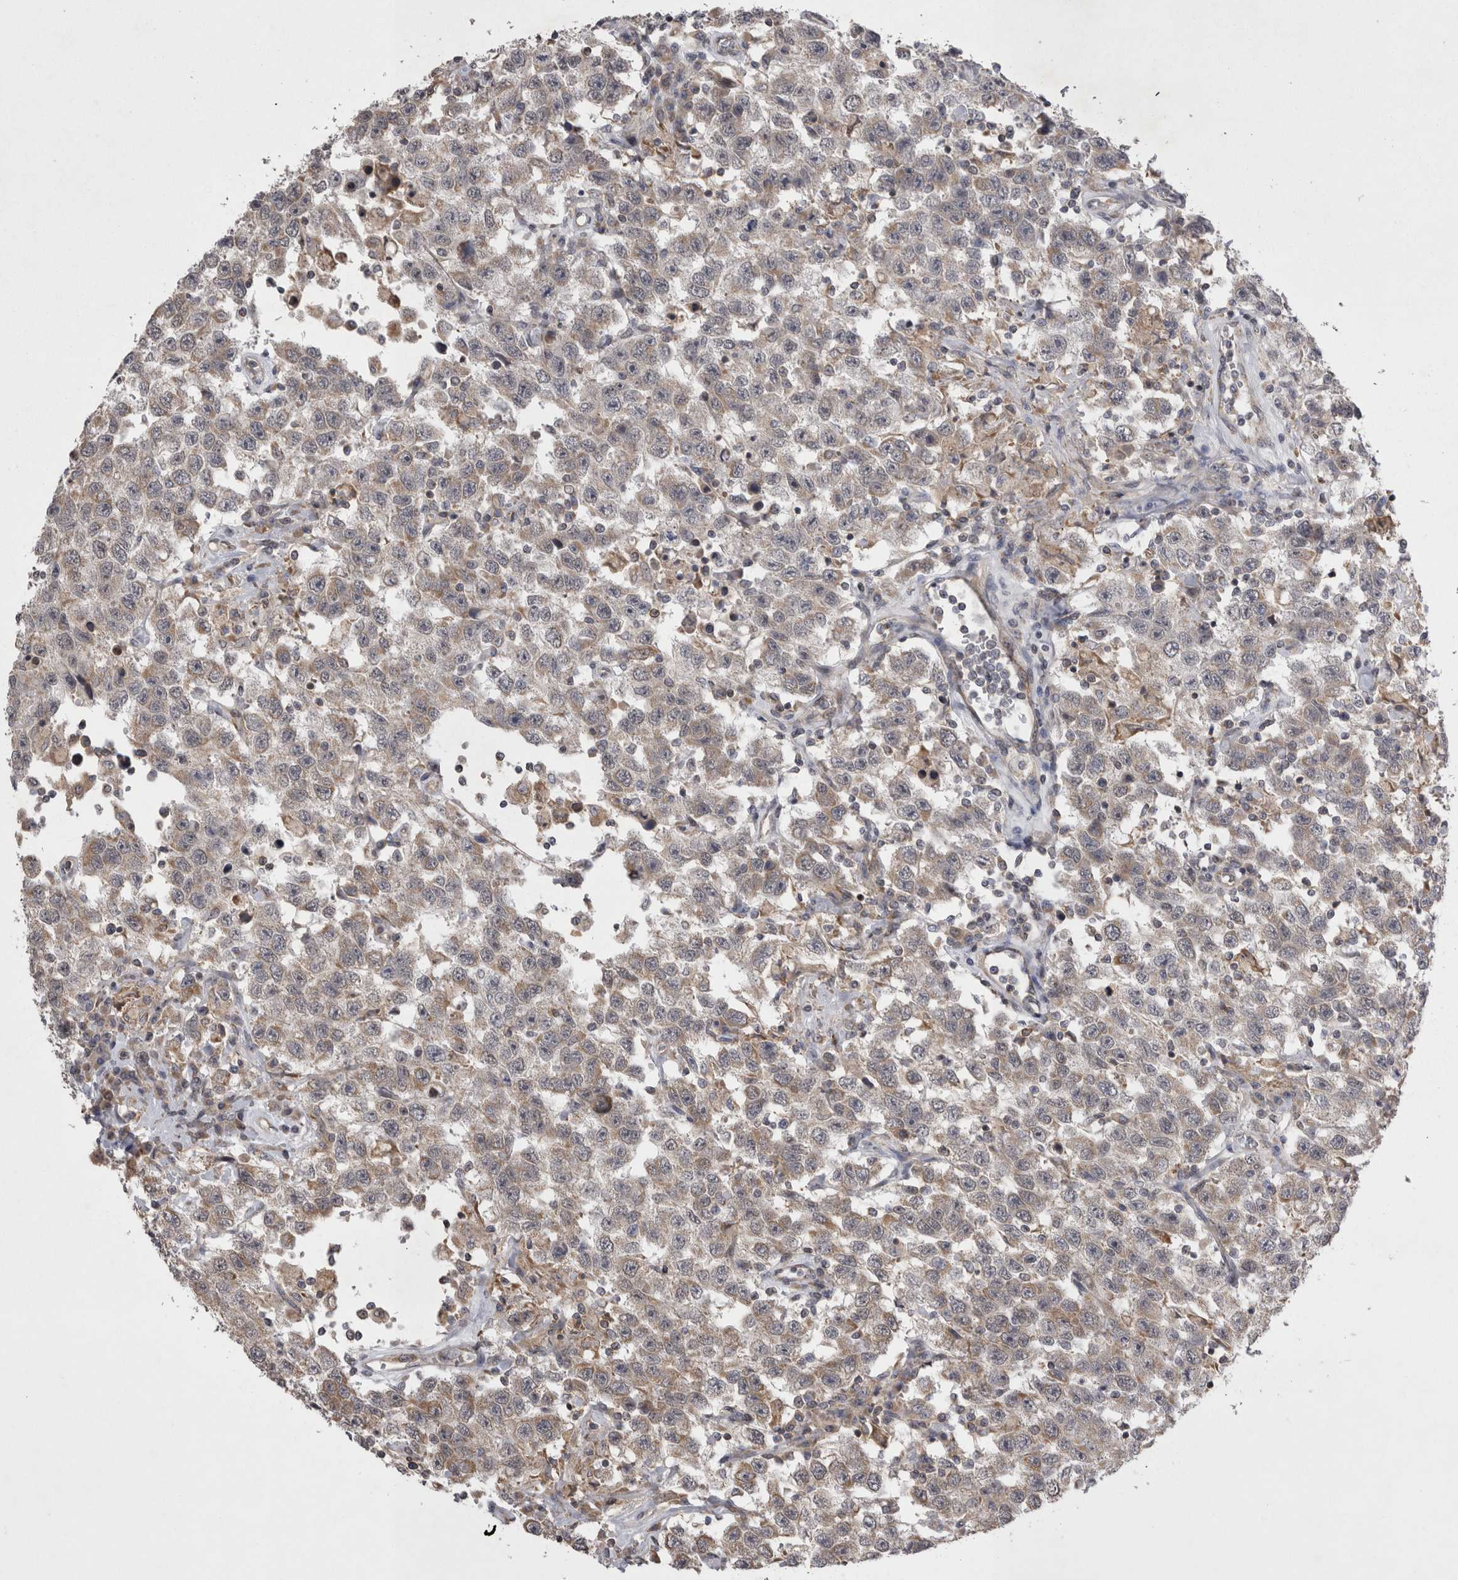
{"staining": {"intensity": "weak", "quantity": "<25%", "location": "cytoplasmic/membranous"}, "tissue": "testis cancer", "cell_type": "Tumor cells", "image_type": "cancer", "snomed": [{"axis": "morphology", "description": "Seminoma, NOS"}, {"axis": "topography", "description": "Testis"}], "caption": "Tumor cells are negative for brown protein staining in testis cancer. The staining was performed using DAB (3,3'-diaminobenzidine) to visualize the protein expression in brown, while the nuclei were stained in blue with hematoxylin (Magnification: 20x).", "gene": "TSPOAP1", "patient": {"sex": "male", "age": 41}}